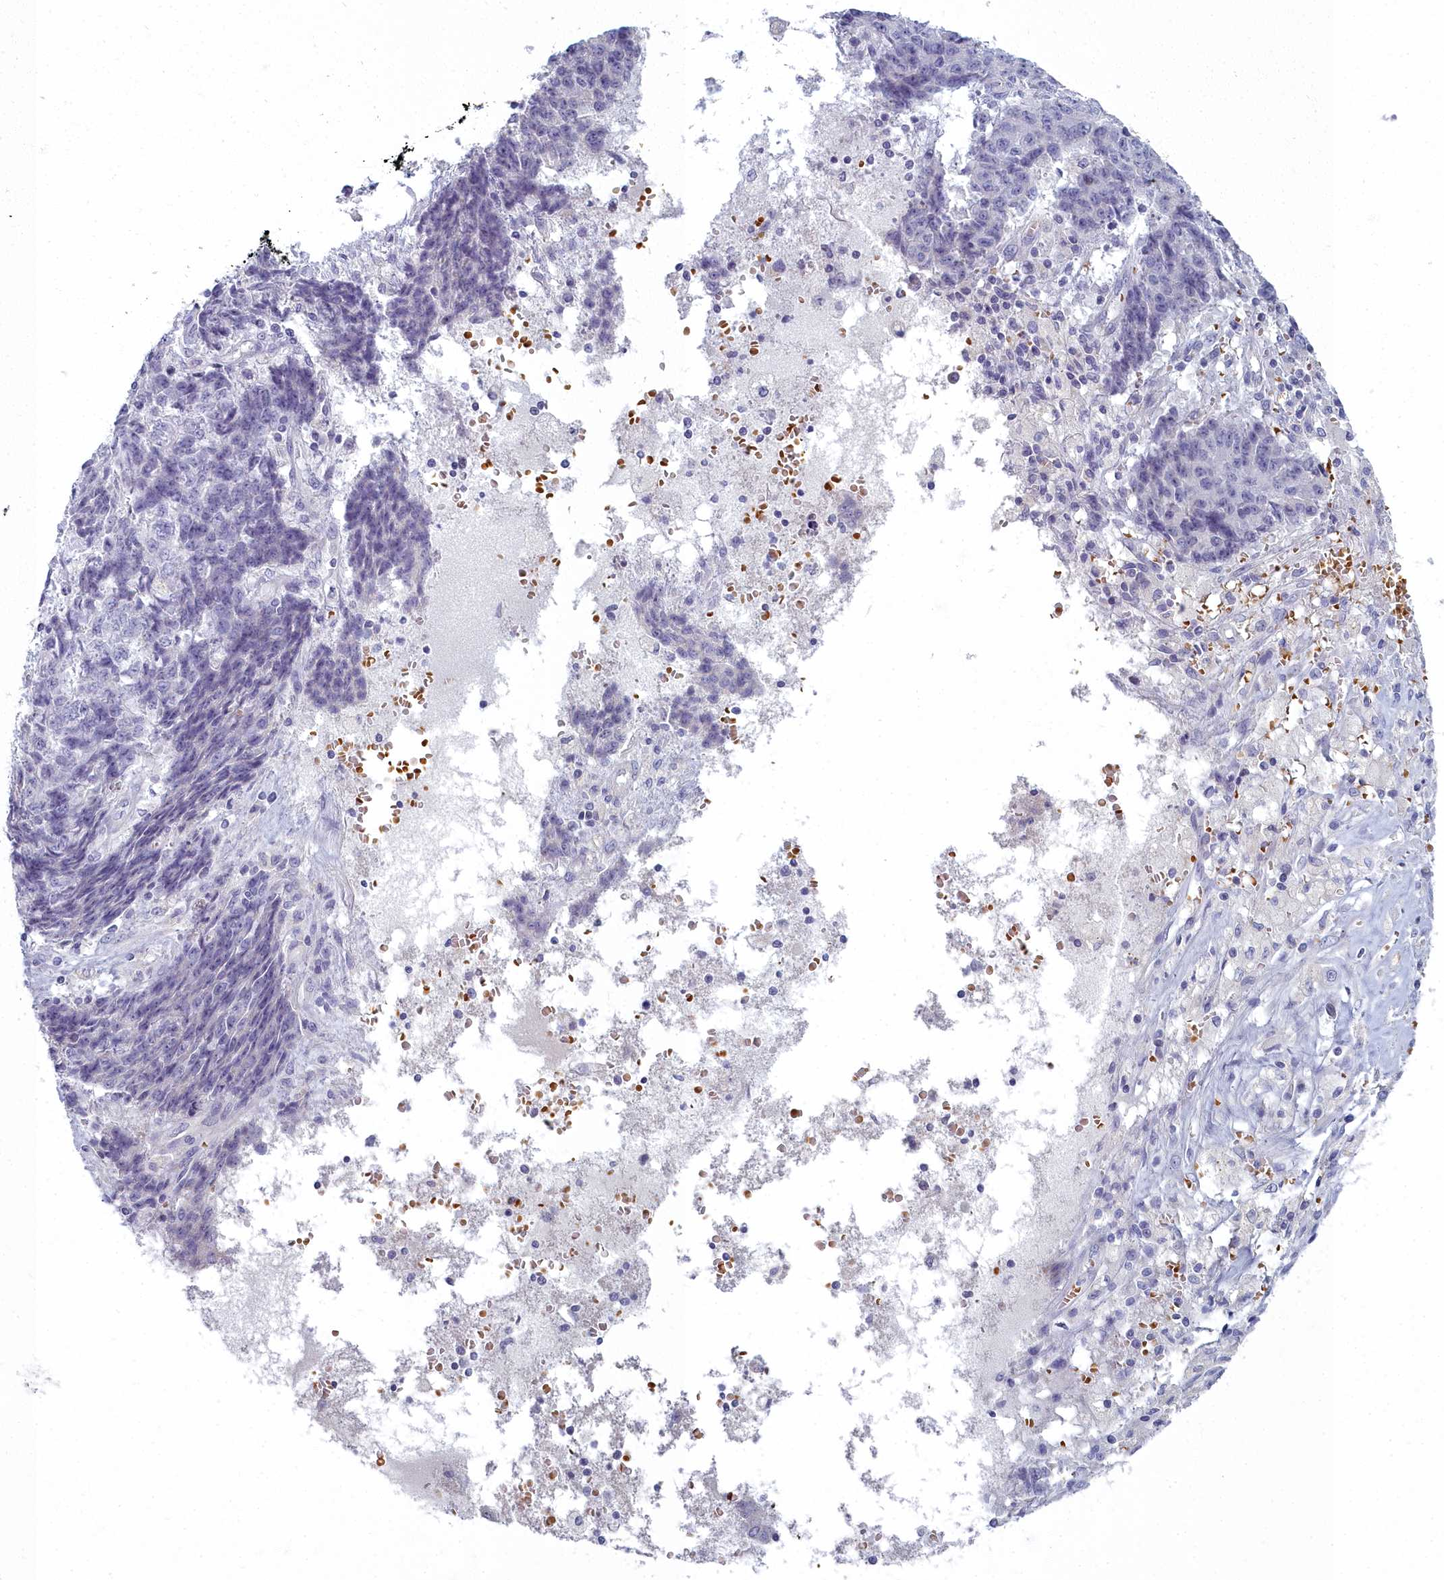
{"staining": {"intensity": "negative", "quantity": "none", "location": "none"}, "tissue": "ovarian cancer", "cell_type": "Tumor cells", "image_type": "cancer", "snomed": [{"axis": "morphology", "description": "Carcinoma, endometroid"}, {"axis": "topography", "description": "Ovary"}], "caption": "Human ovarian cancer (endometroid carcinoma) stained for a protein using immunohistochemistry exhibits no staining in tumor cells.", "gene": "ARL15", "patient": {"sex": "female", "age": 42}}